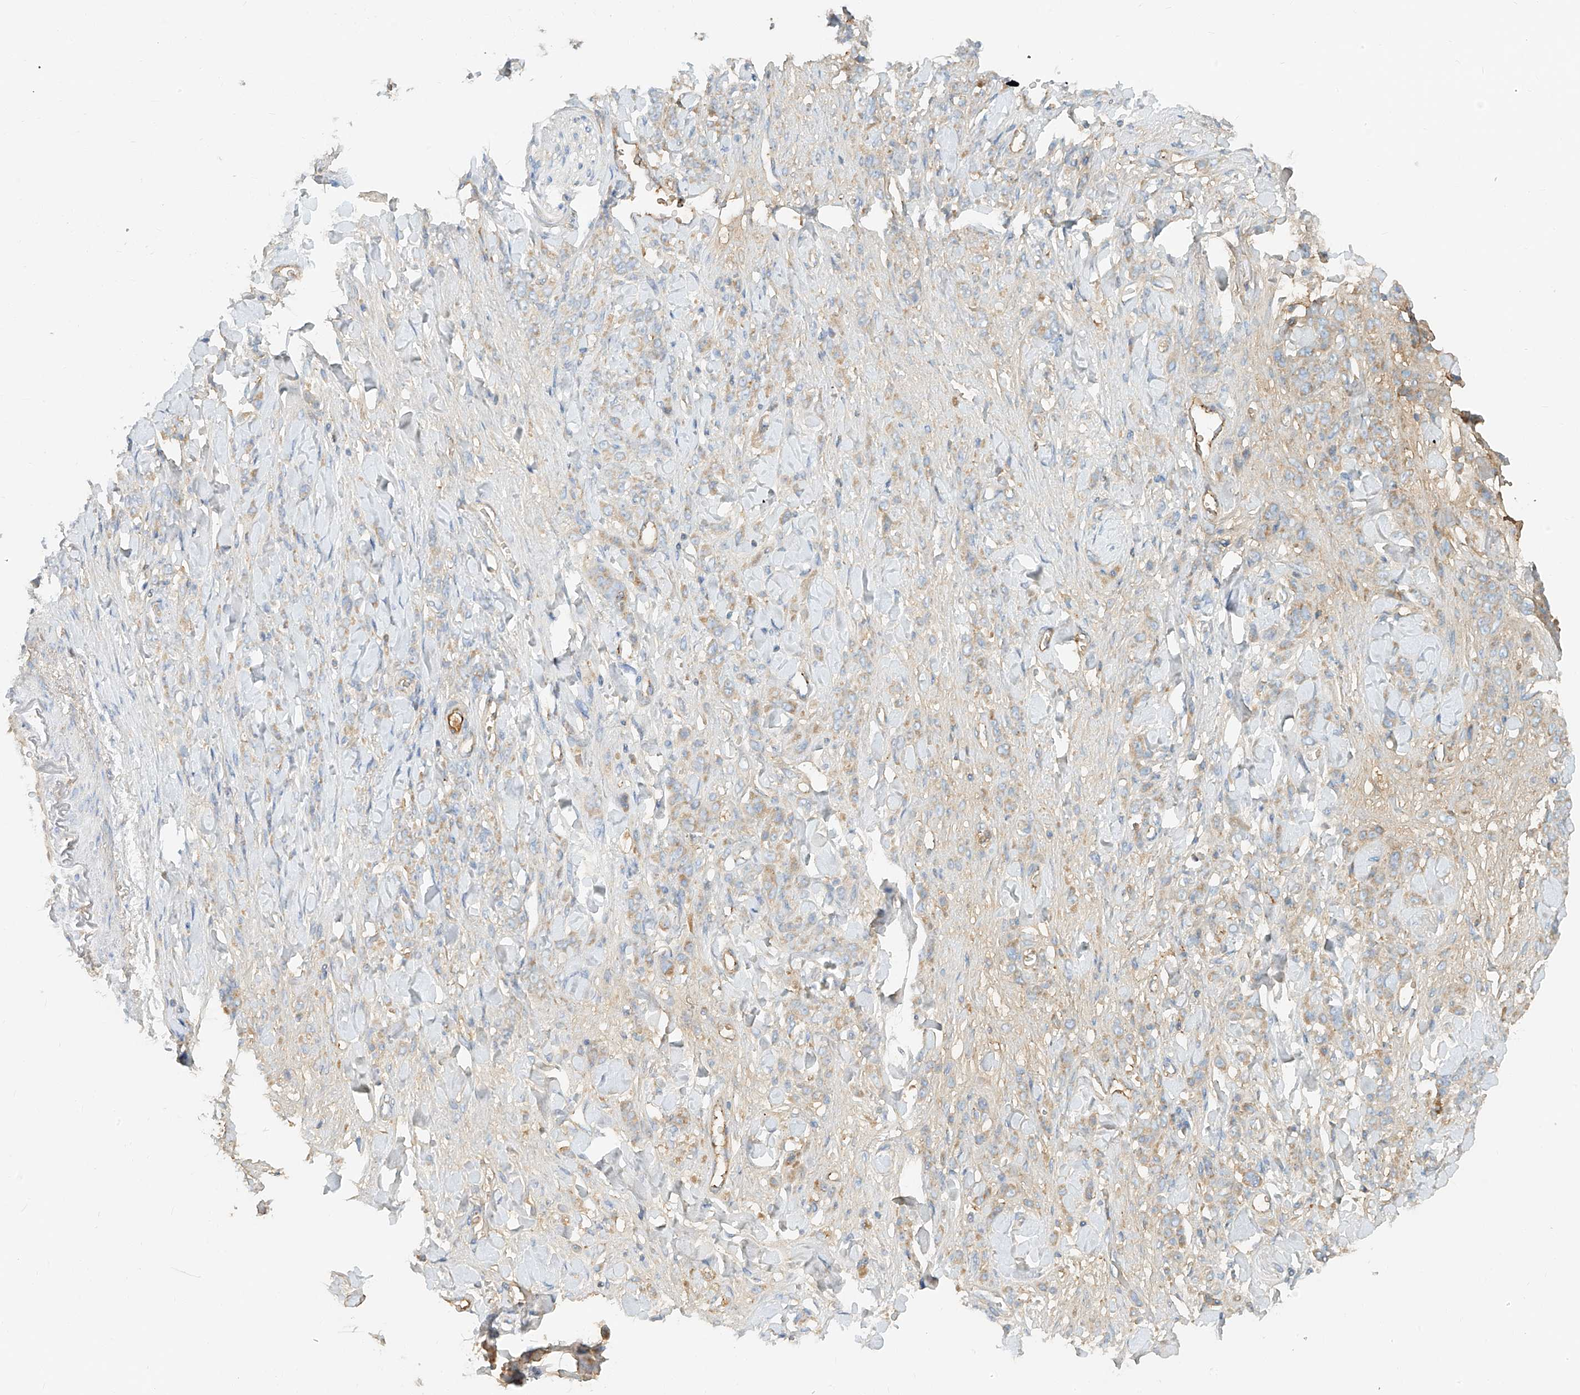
{"staining": {"intensity": "weak", "quantity": "25%-75%", "location": "cytoplasmic/membranous"}, "tissue": "stomach cancer", "cell_type": "Tumor cells", "image_type": "cancer", "snomed": [{"axis": "morphology", "description": "Normal tissue, NOS"}, {"axis": "morphology", "description": "Adenocarcinoma, NOS"}, {"axis": "topography", "description": "Stomach"}], "caption": "About 25%-75% of tumor cells in human stomach cancer reveal weak cytoplasmic/membranous protein expression as visualized by brown immunohistochemical staining.", "gene": "OCSTAMP", "patient": {"sex": "male", "age": 82}}